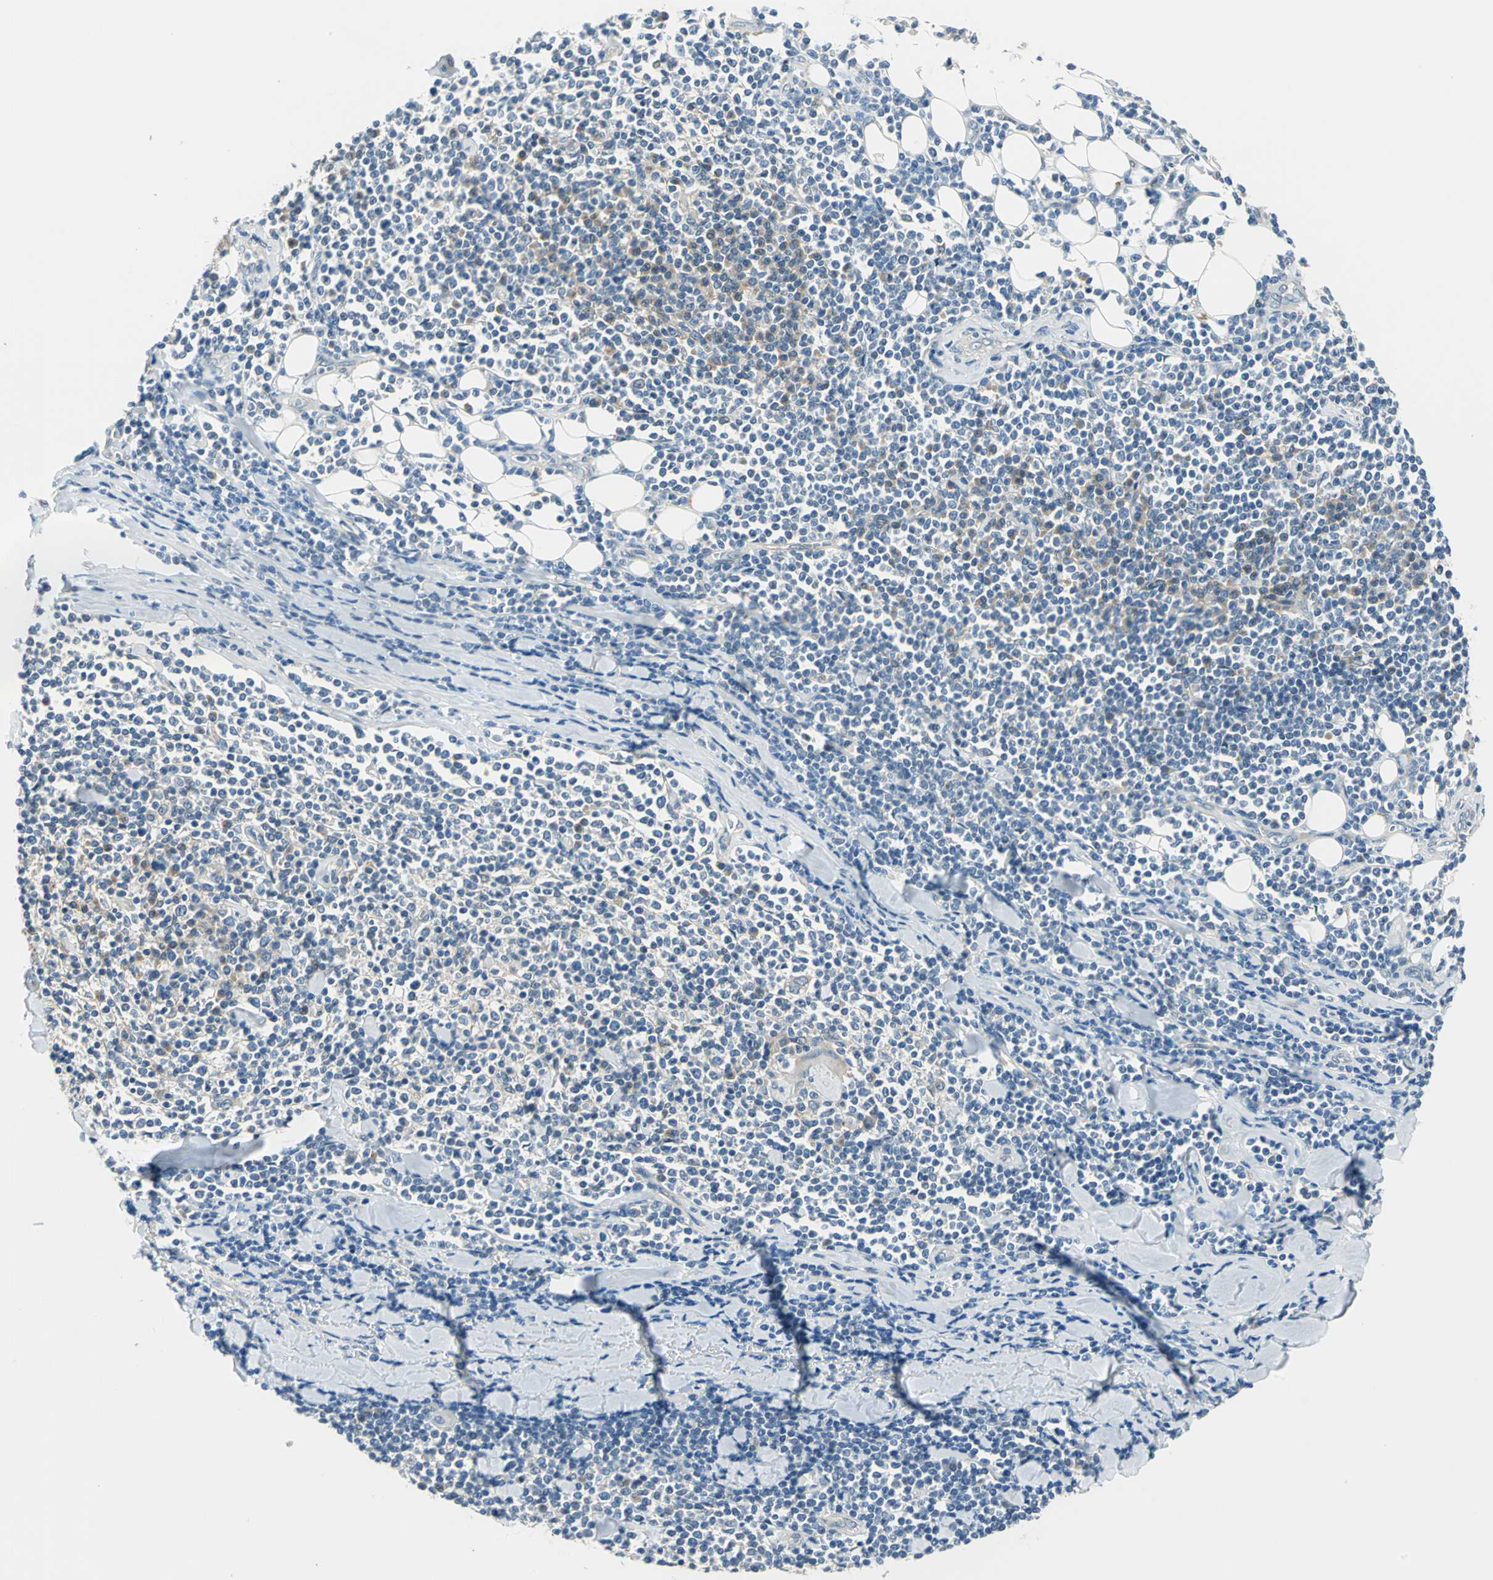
{"staining": {"intensity": "negative", "quantity": "none", "location": "none"}, "tissue": "lymphoma", "cell_type": "Tumor cells", "image_type": "cancer", "snomed": [{"axis": "morphology", "description": "Malignant lymphoma, non-Hodgkin's type, Low grade"}, {"axis": "topography", "description": "Soft tissue"}], "caption": "IHC histopathology image of neoplastic tissue: human lymphoma stained with DAB demonstrates no significant protein staining in tumor cells.", "gene": "CDC42EP1", "patient": {"sex": "male", "age": 92}}